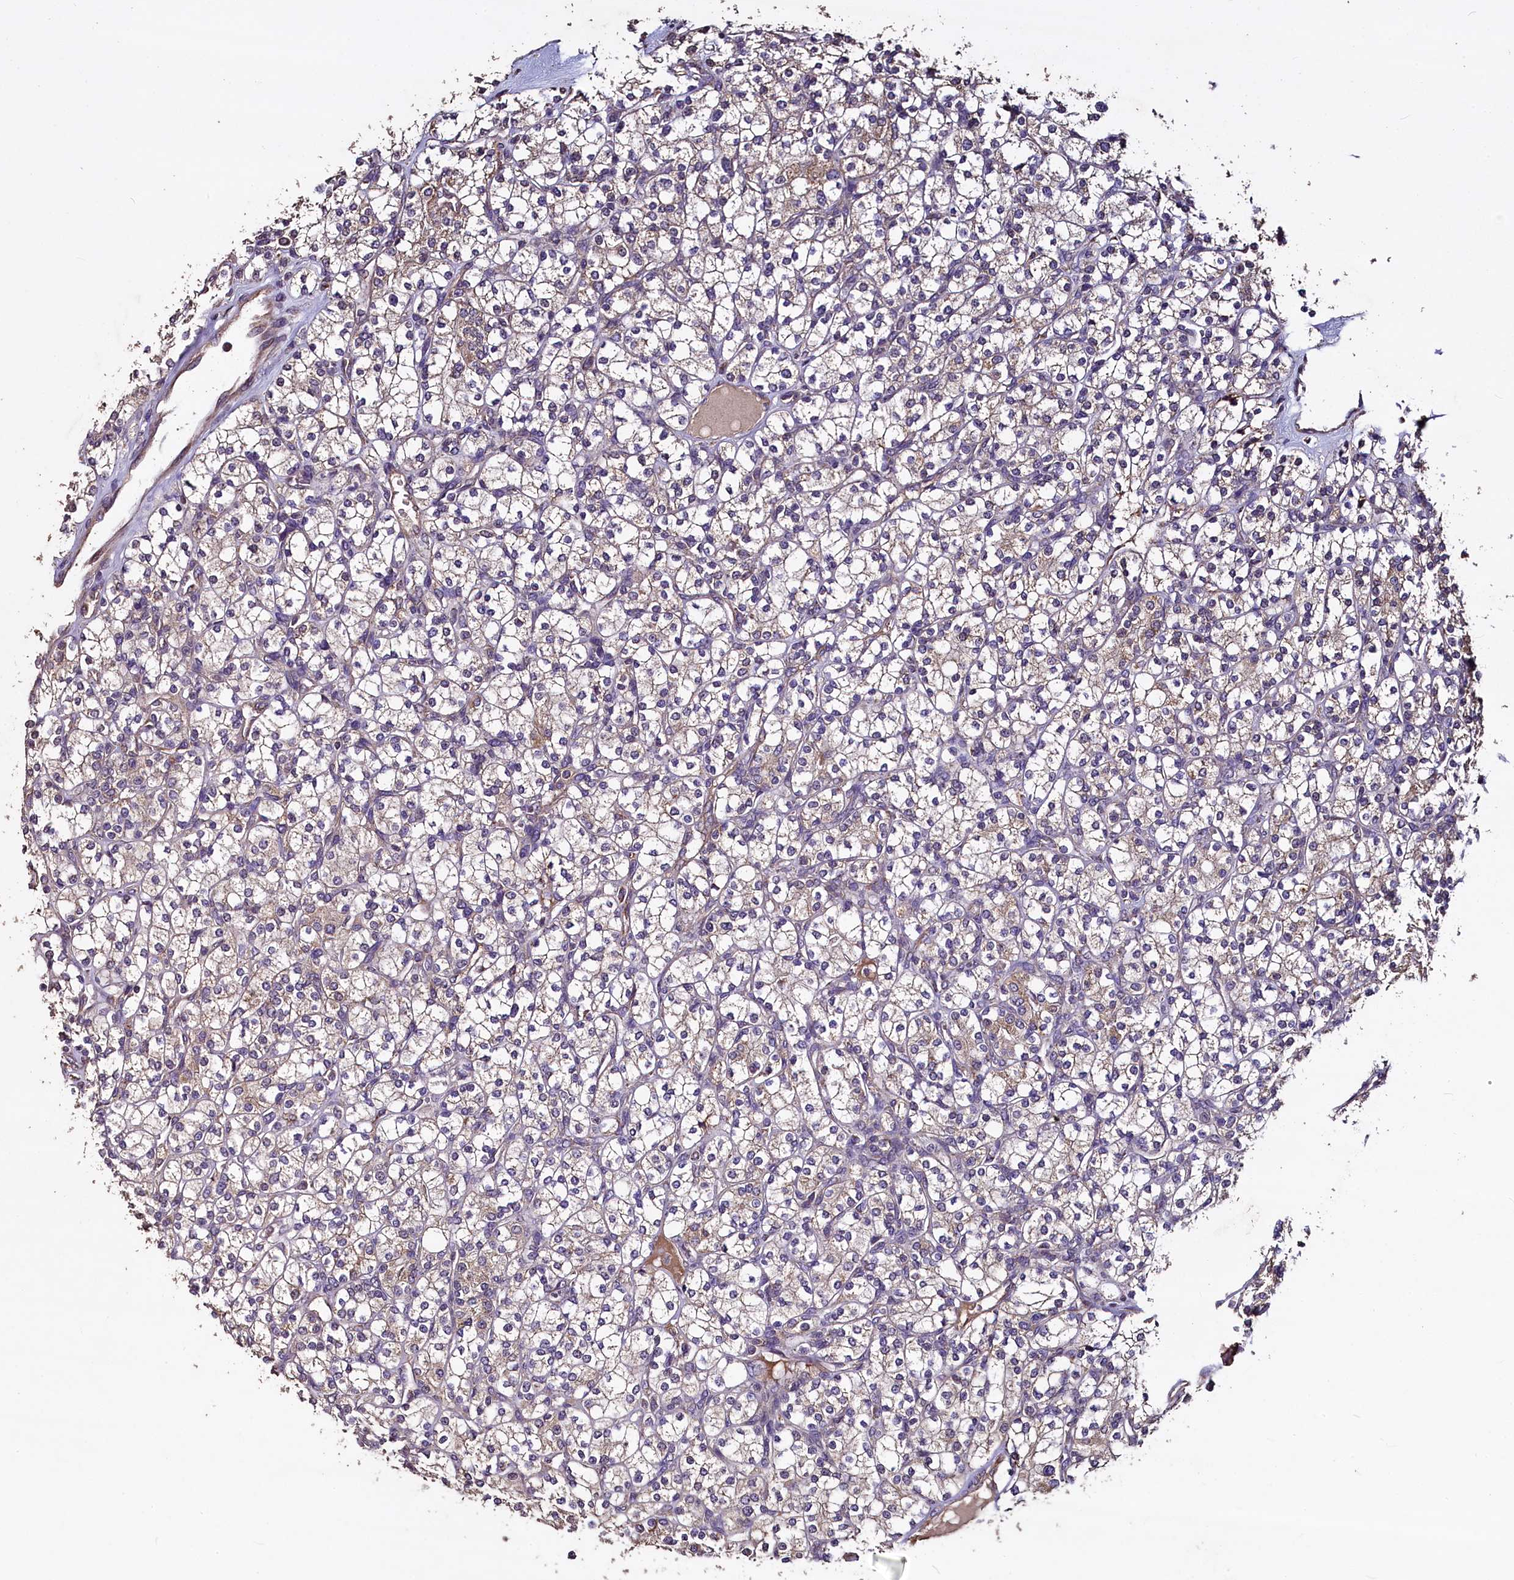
{"staining": {"intensity": "weak", "quantity": "<25%", "location": "cytoplasmic/membranous"}, "tissue": "renal cancer", "cell_type": "Tumor cells", "image_type": "cancer", "snomed": [{"axis": "morphology", "description": "Adenocarcinoma, NOS"}, {"axis": "topography", "description": "Kidney"}], "caption": "The micrograph displays no staining of tumor cells in renal cancer.", "gene": "COQ9", "patient": {"sex": "male", "age": 77}}